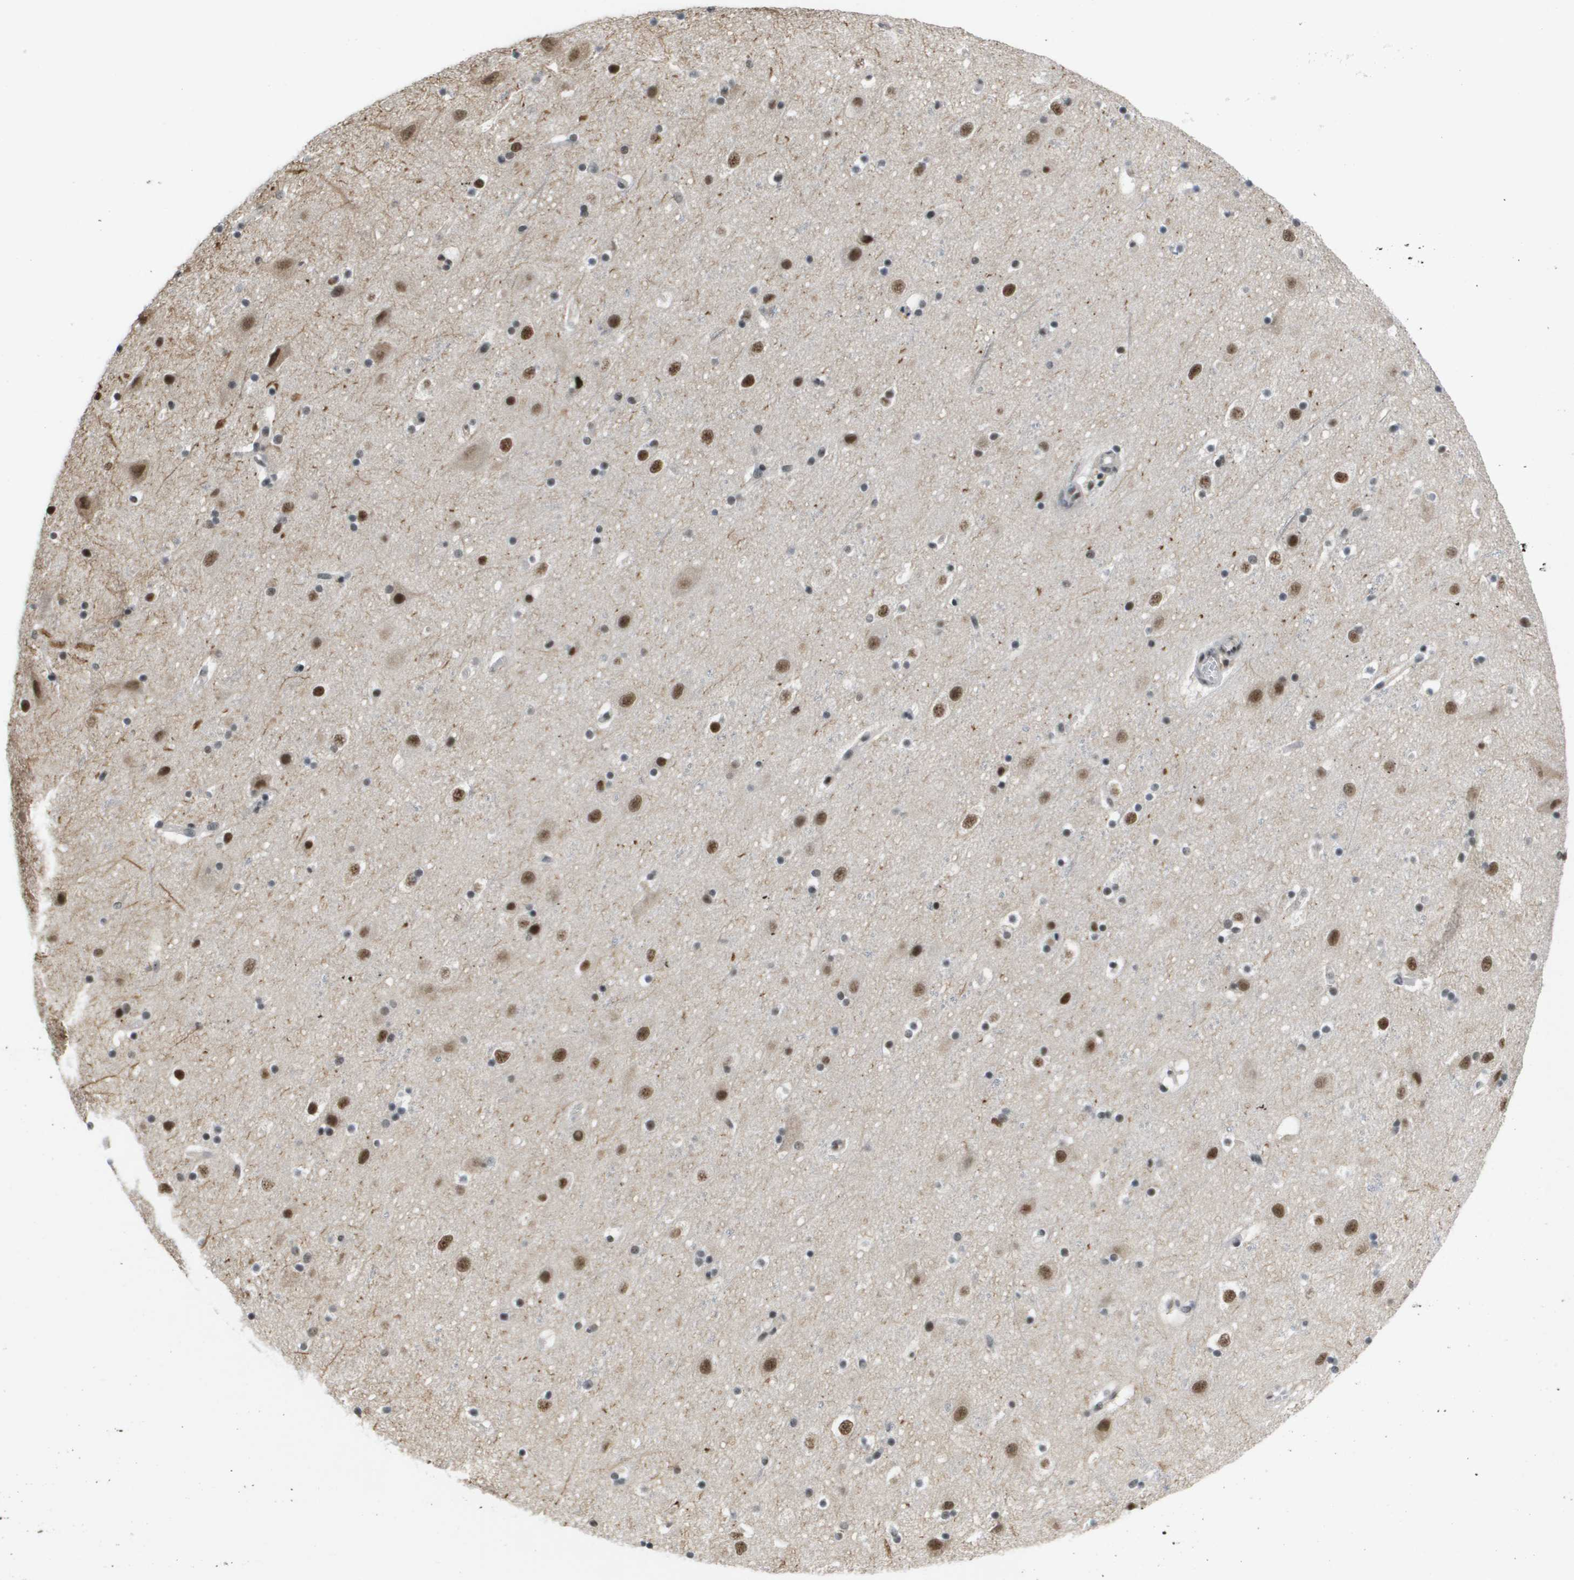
{"staining": {"intensity": "moderate", "quantity": "<25%", "location": "nuclear"}, "tissue": "cerebral cortex", "cell_type": "Endothelial cells", "image_type": "normal", "snomed": [{"axis": "morphology", "description": "Normal tissue, NOS"}, {"axis": "topography", "description": "Cerebral cortex"}], "caption": "Immunohistochemical staining of normal cerebral cortex demonstrates <25% levels of moderate nuclear protein staining in approximately <25% of endothelial cells.", "gene": "ISY1", "patient": {"sex": "male", "age": 45}}